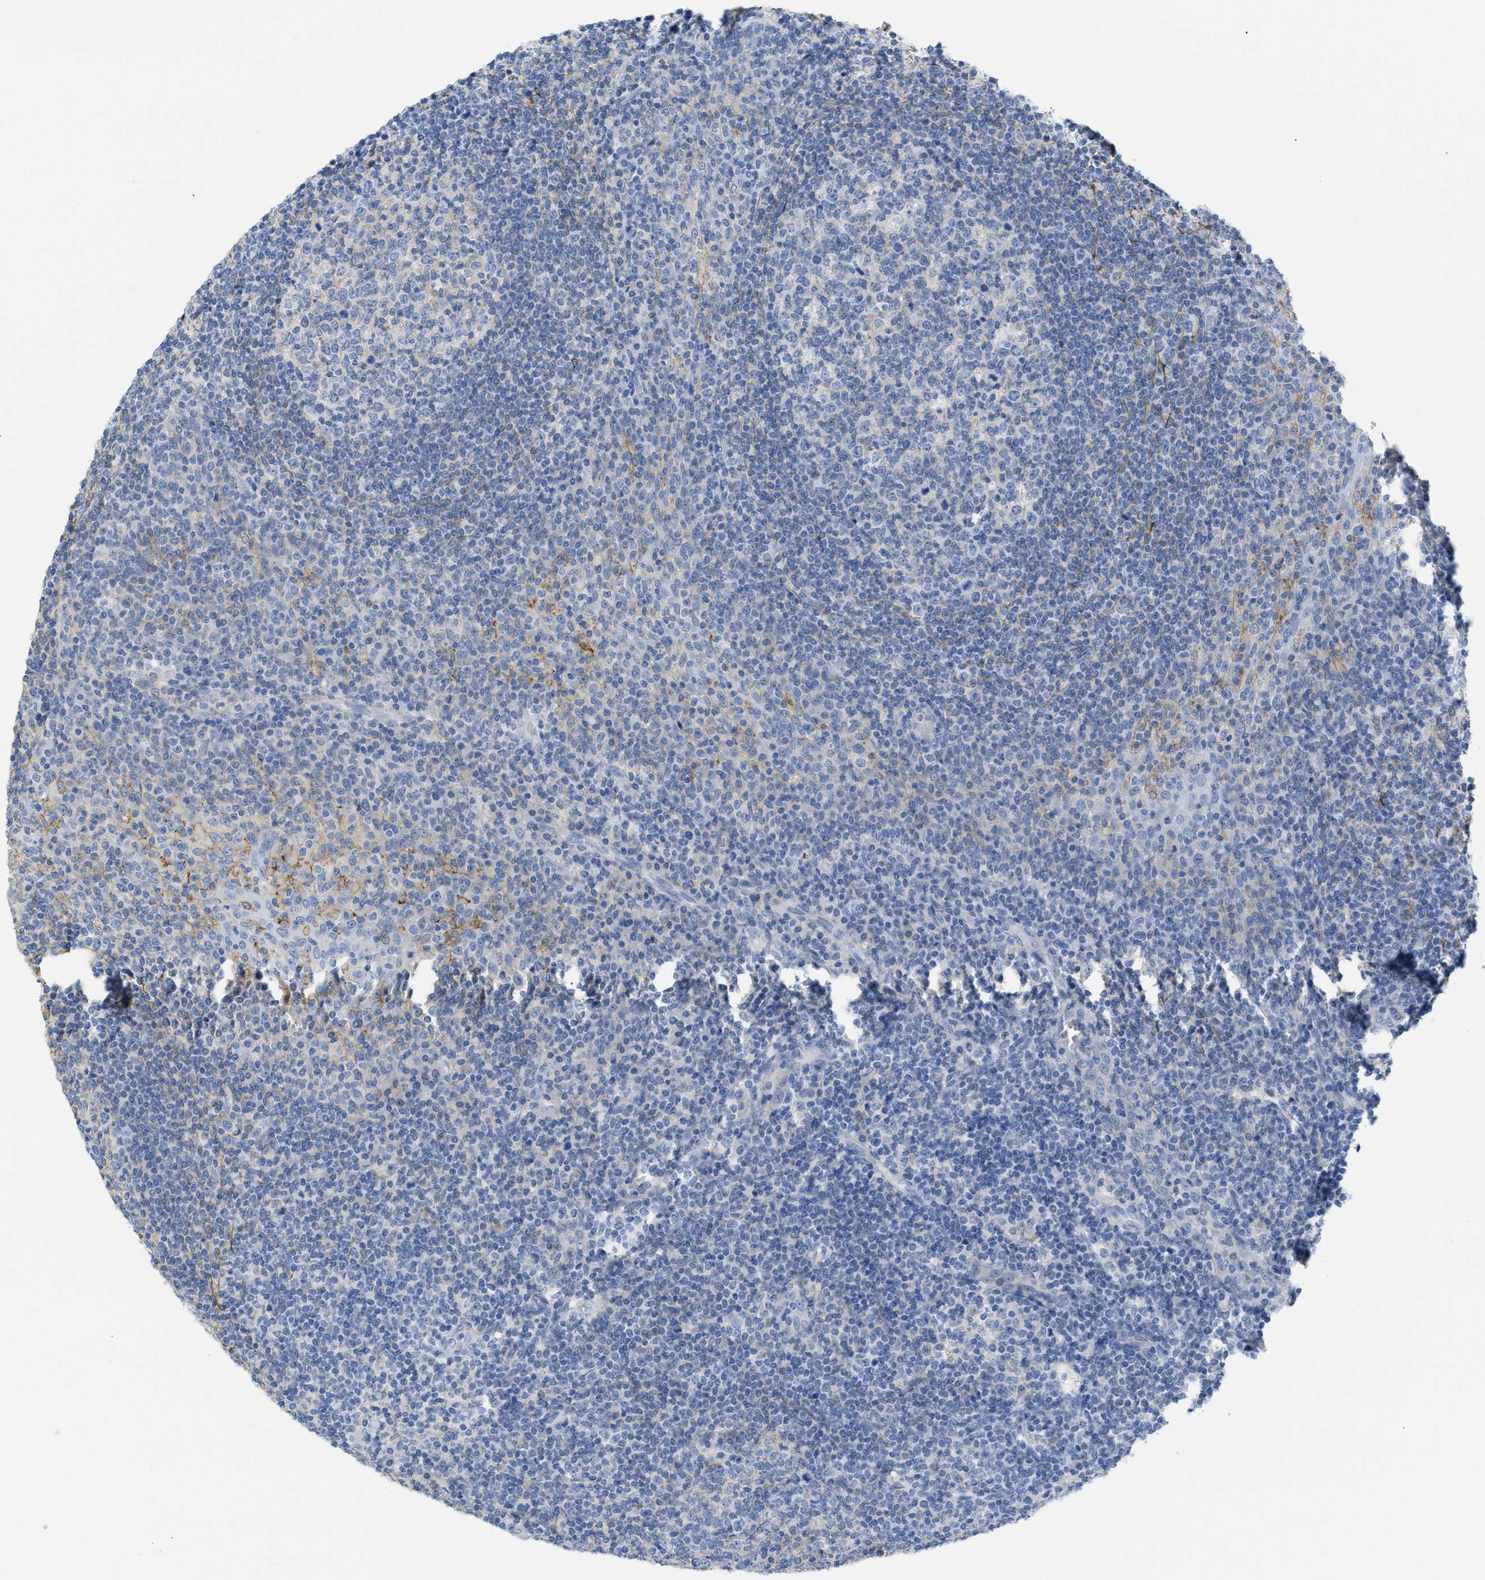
{"staining": {"intensity": "negative", "quantity": "none", "location": "none"}, "tissue": "tonsil", "cell_type": "Germinal center cells", "image_type": "normal", "snomed": [{"axis": "morphology", "description": "Normal tissue, NOS"}, {"axis": "topography", "description": "Tonsil"}], "caption": "IHC histopathology image of benign tonsil: tonsil stained with DAB demonstrates no significant protein expression in germinal center cells.", "gene": "CNNM4", "patient": {"sex": "female", "age": 19}}